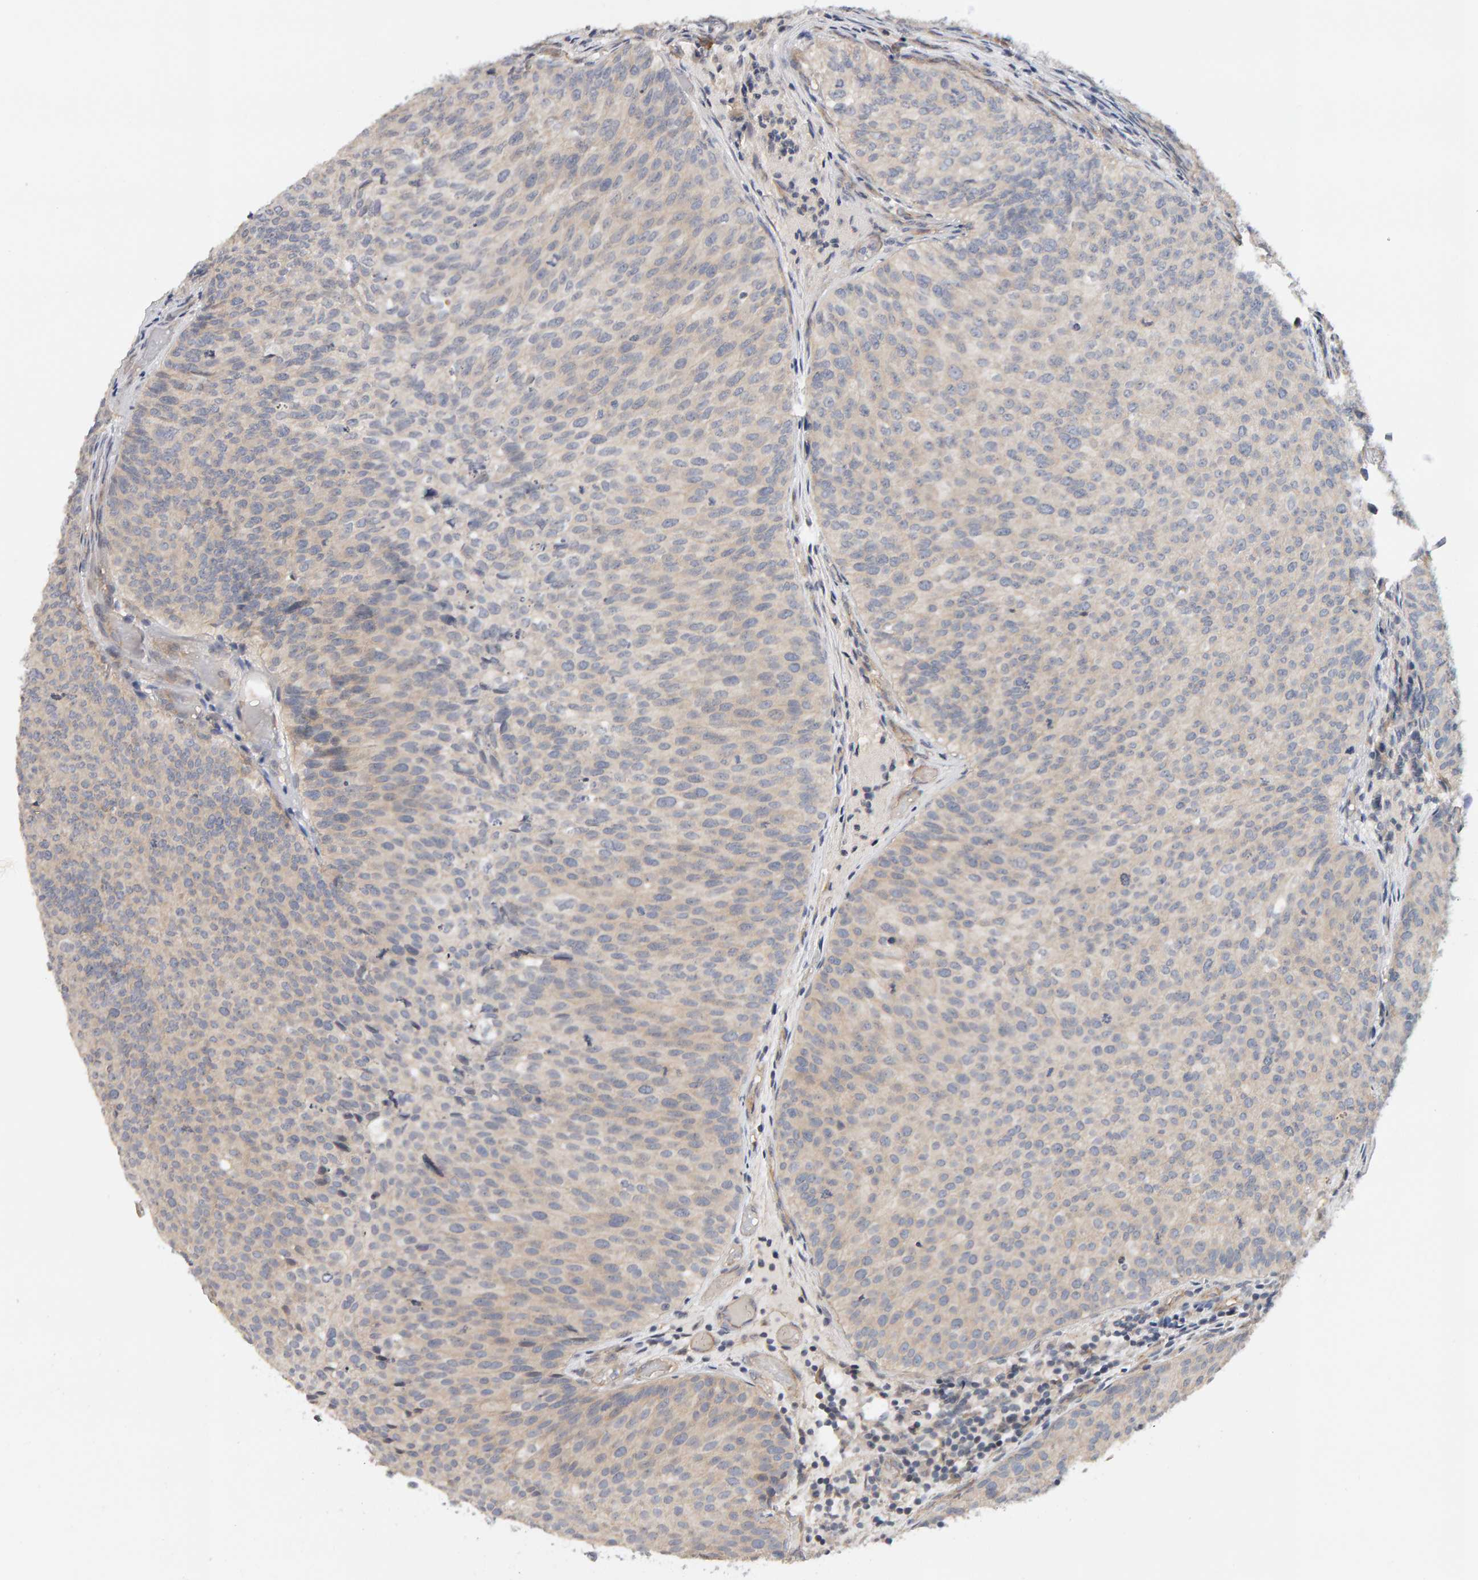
{"staining": {"intensity": "weak", "quantity": "<25%", "location": "cytoplasmic/membranous"}, "tissue": "urothelial cancer", "cell_type": "Tumor cells", "image_type": "cancer", "snomed": [{"axis": "morphology", "description": "Urothelial carcinoma, Low grade"}, {"axis": "topography", "description": "Urinary bladder"}], "caption": "Micrograph shows no significant protein positivity in tumor cells of urothelial cancer.", "gene": "PPP1R16A", "patient": {"sex": "male", "age": 86}}